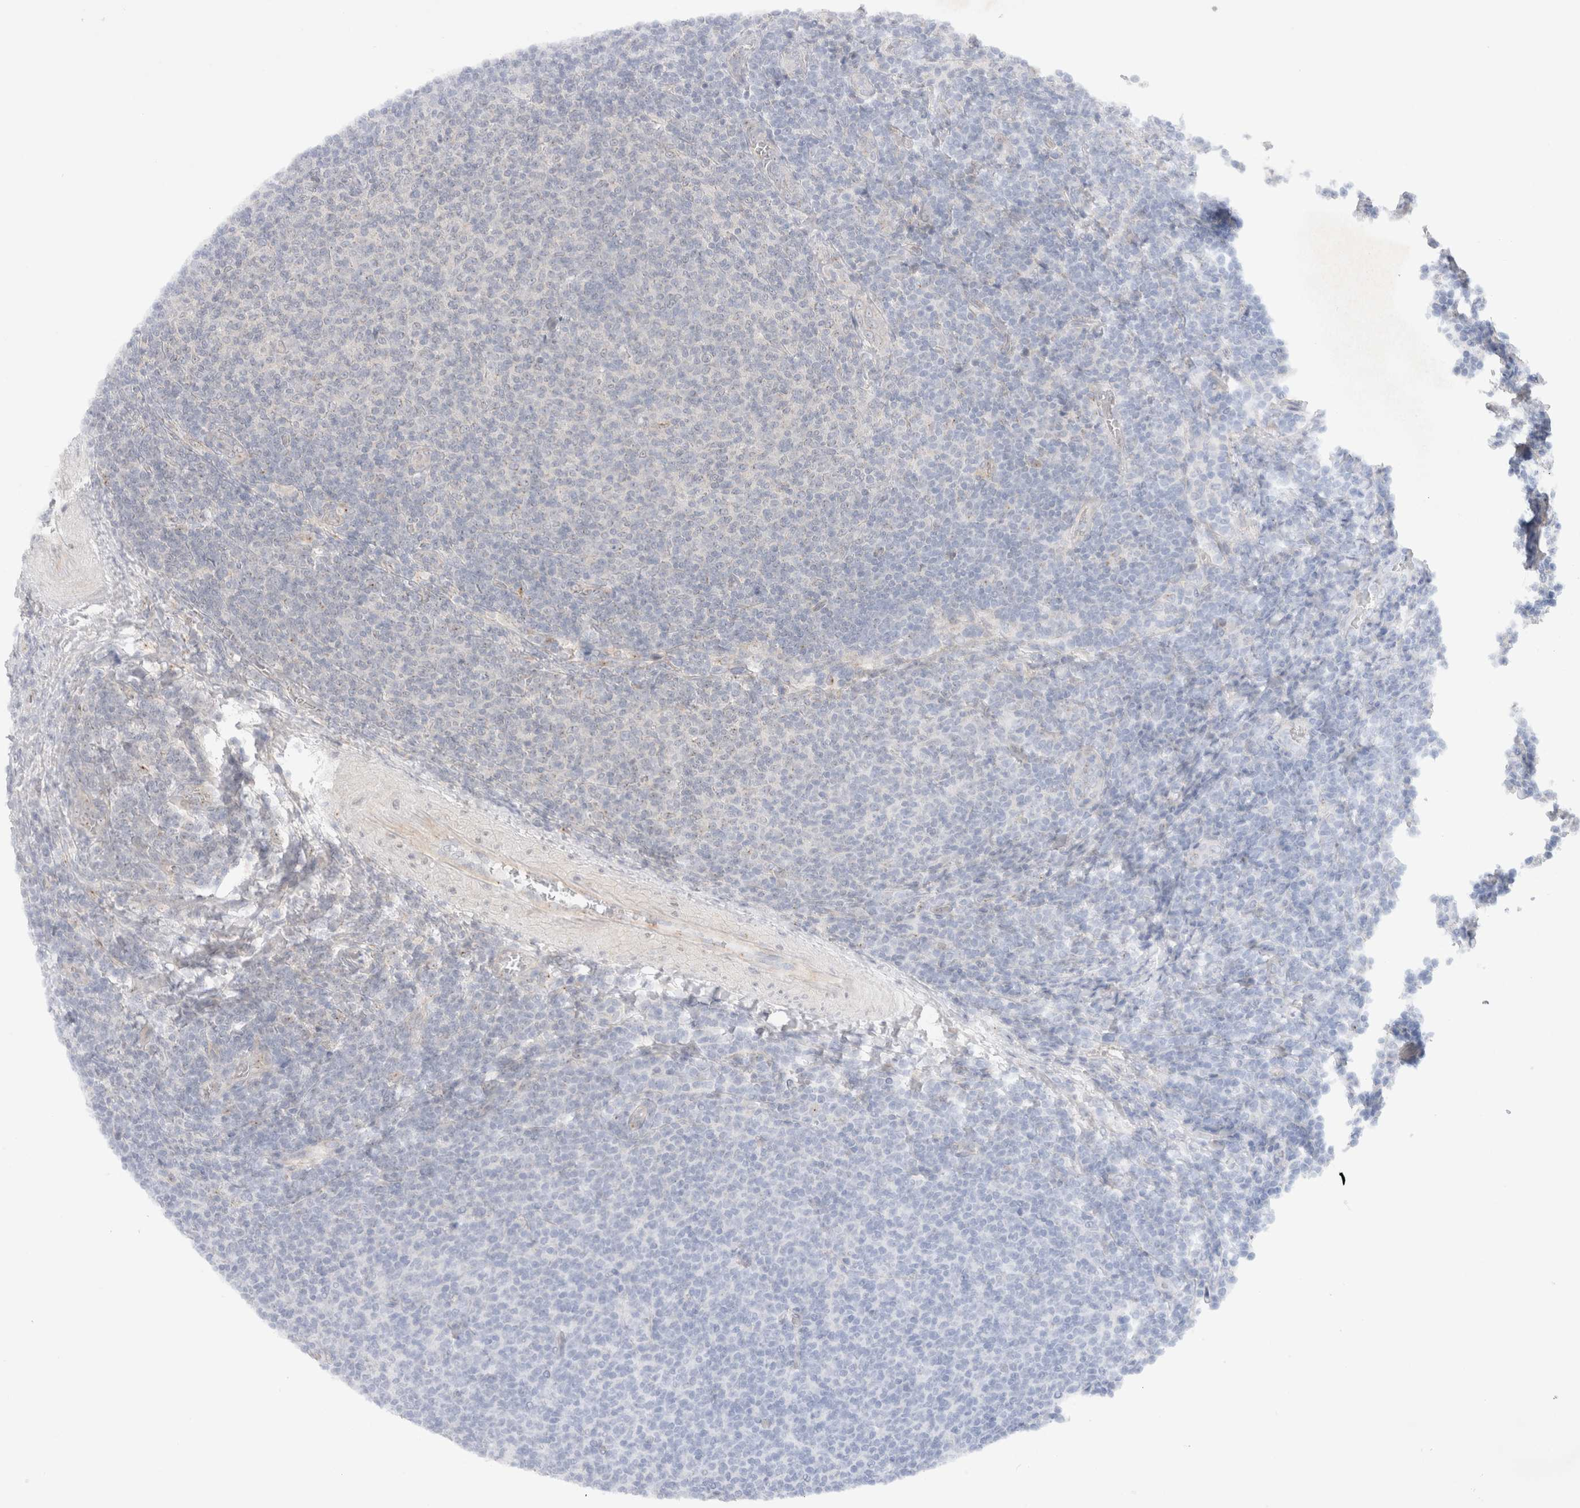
{"staining": {"intensity": "negative", "quantity": "none", "location": "none"}, "tissue": "lymphoma", "cell_type": "Tumor cells", "image_type": "cancer", "snomed": [{"axis": "morphology", "description": "Malignant lymphoma, non-Hodgkin's type, Low grade"}, {"axis": "topography", "description": "Lymph node"}], "caption": "Tumor cells show no significant positivity in malignant lymphoma, non-Hodgkin's type (low-grade).", "gene": "BICD2", "patient": {"sex": "male", "age": 66}}